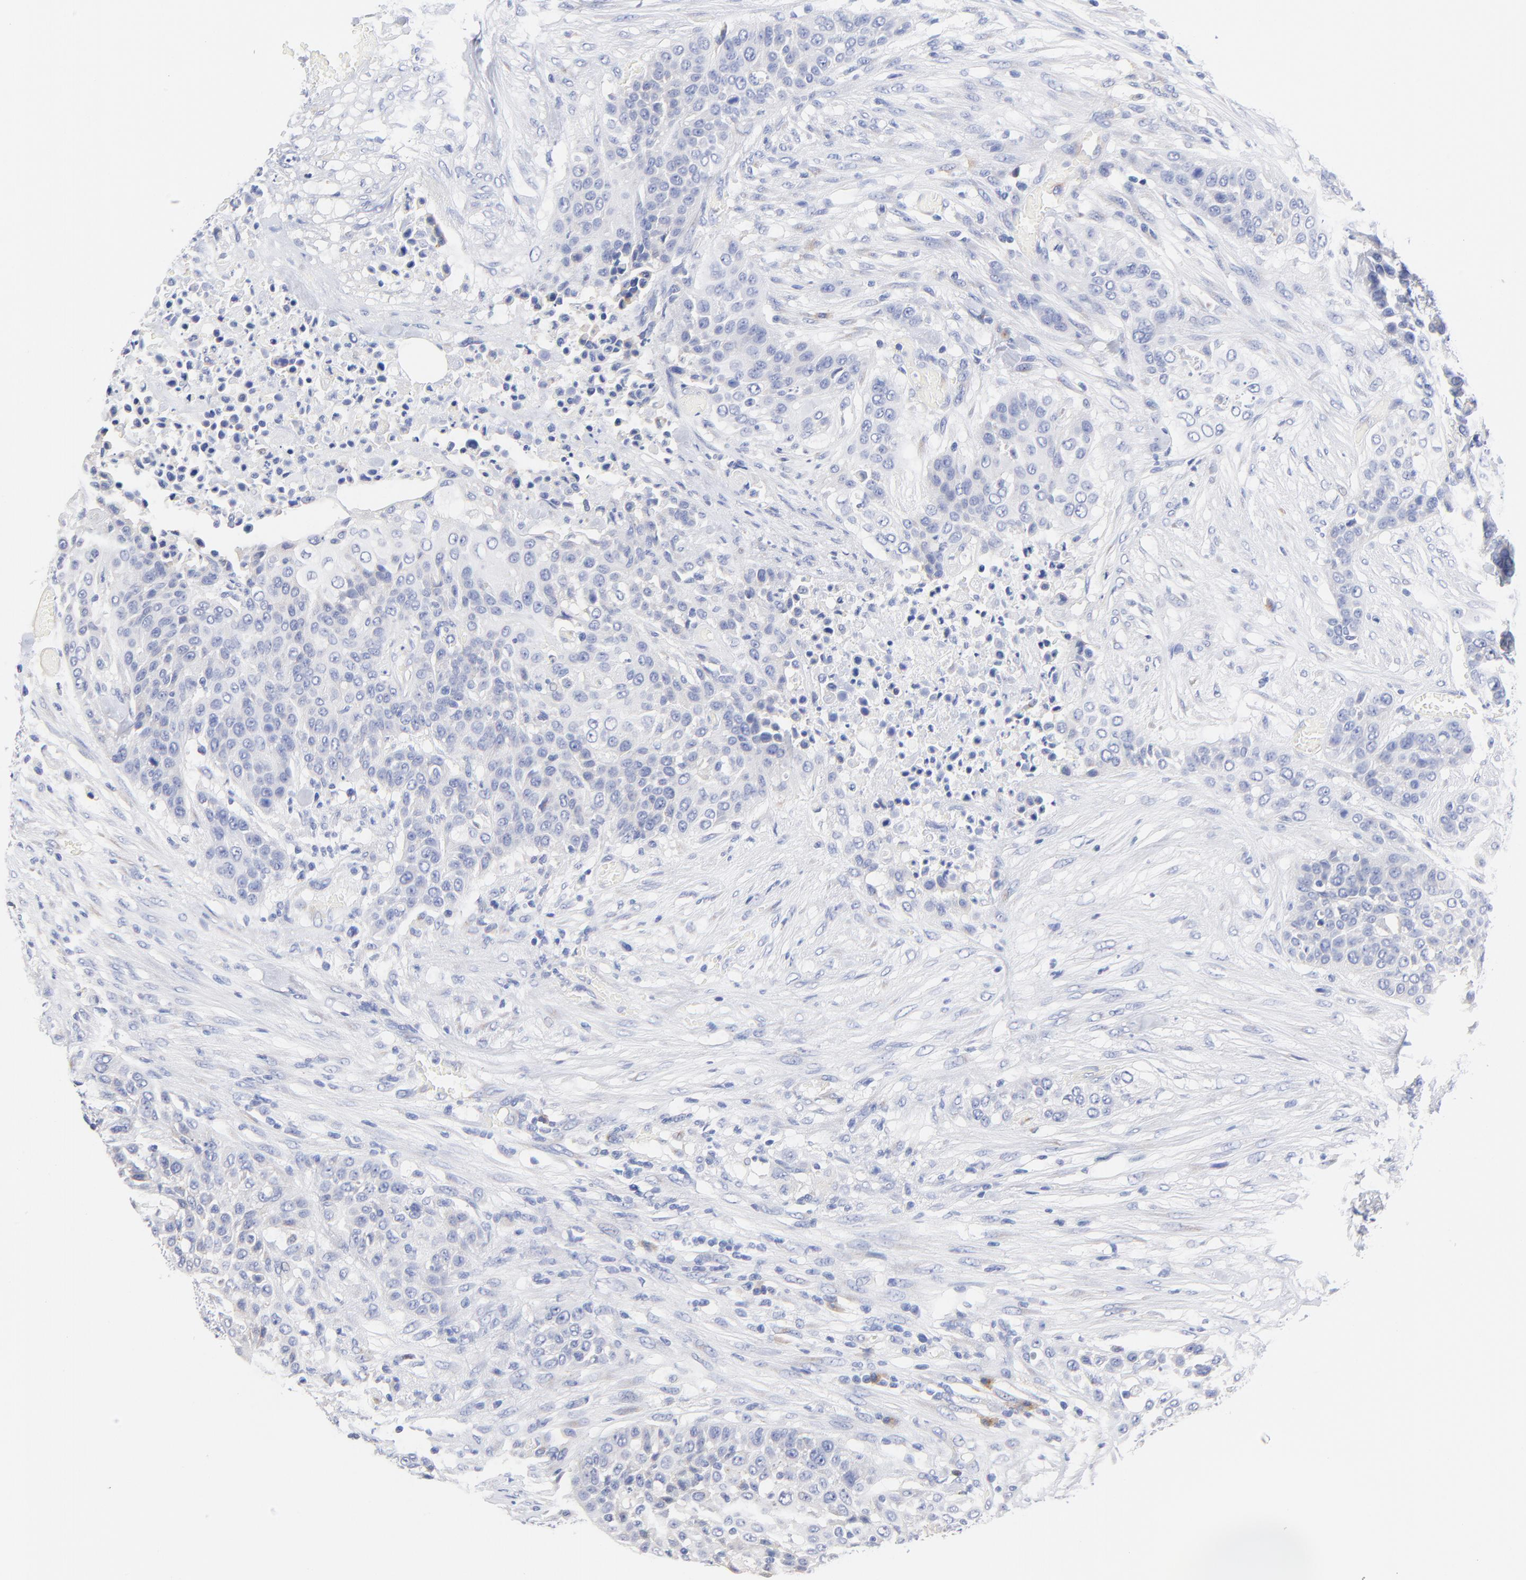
{"staining": {"intensity": "negative", "quantity": "none", "location": "none"}, "tissue": "urothelial cancer", "cell_type": "Tumor cells", "image_type": "cancer", "snomed": [{"axis": "morphology", "description": "Urothelial carcinoma, High grade"}, {"axis": "topography", "description": "Urinary bladder"}], "caption": "Immunohistochemical staining of human urothelial carcinoma (high-grade) displays no significant expression in tumor cells.", "gene": "LAX1", "patient": {"sex": "male", "age": 74}}